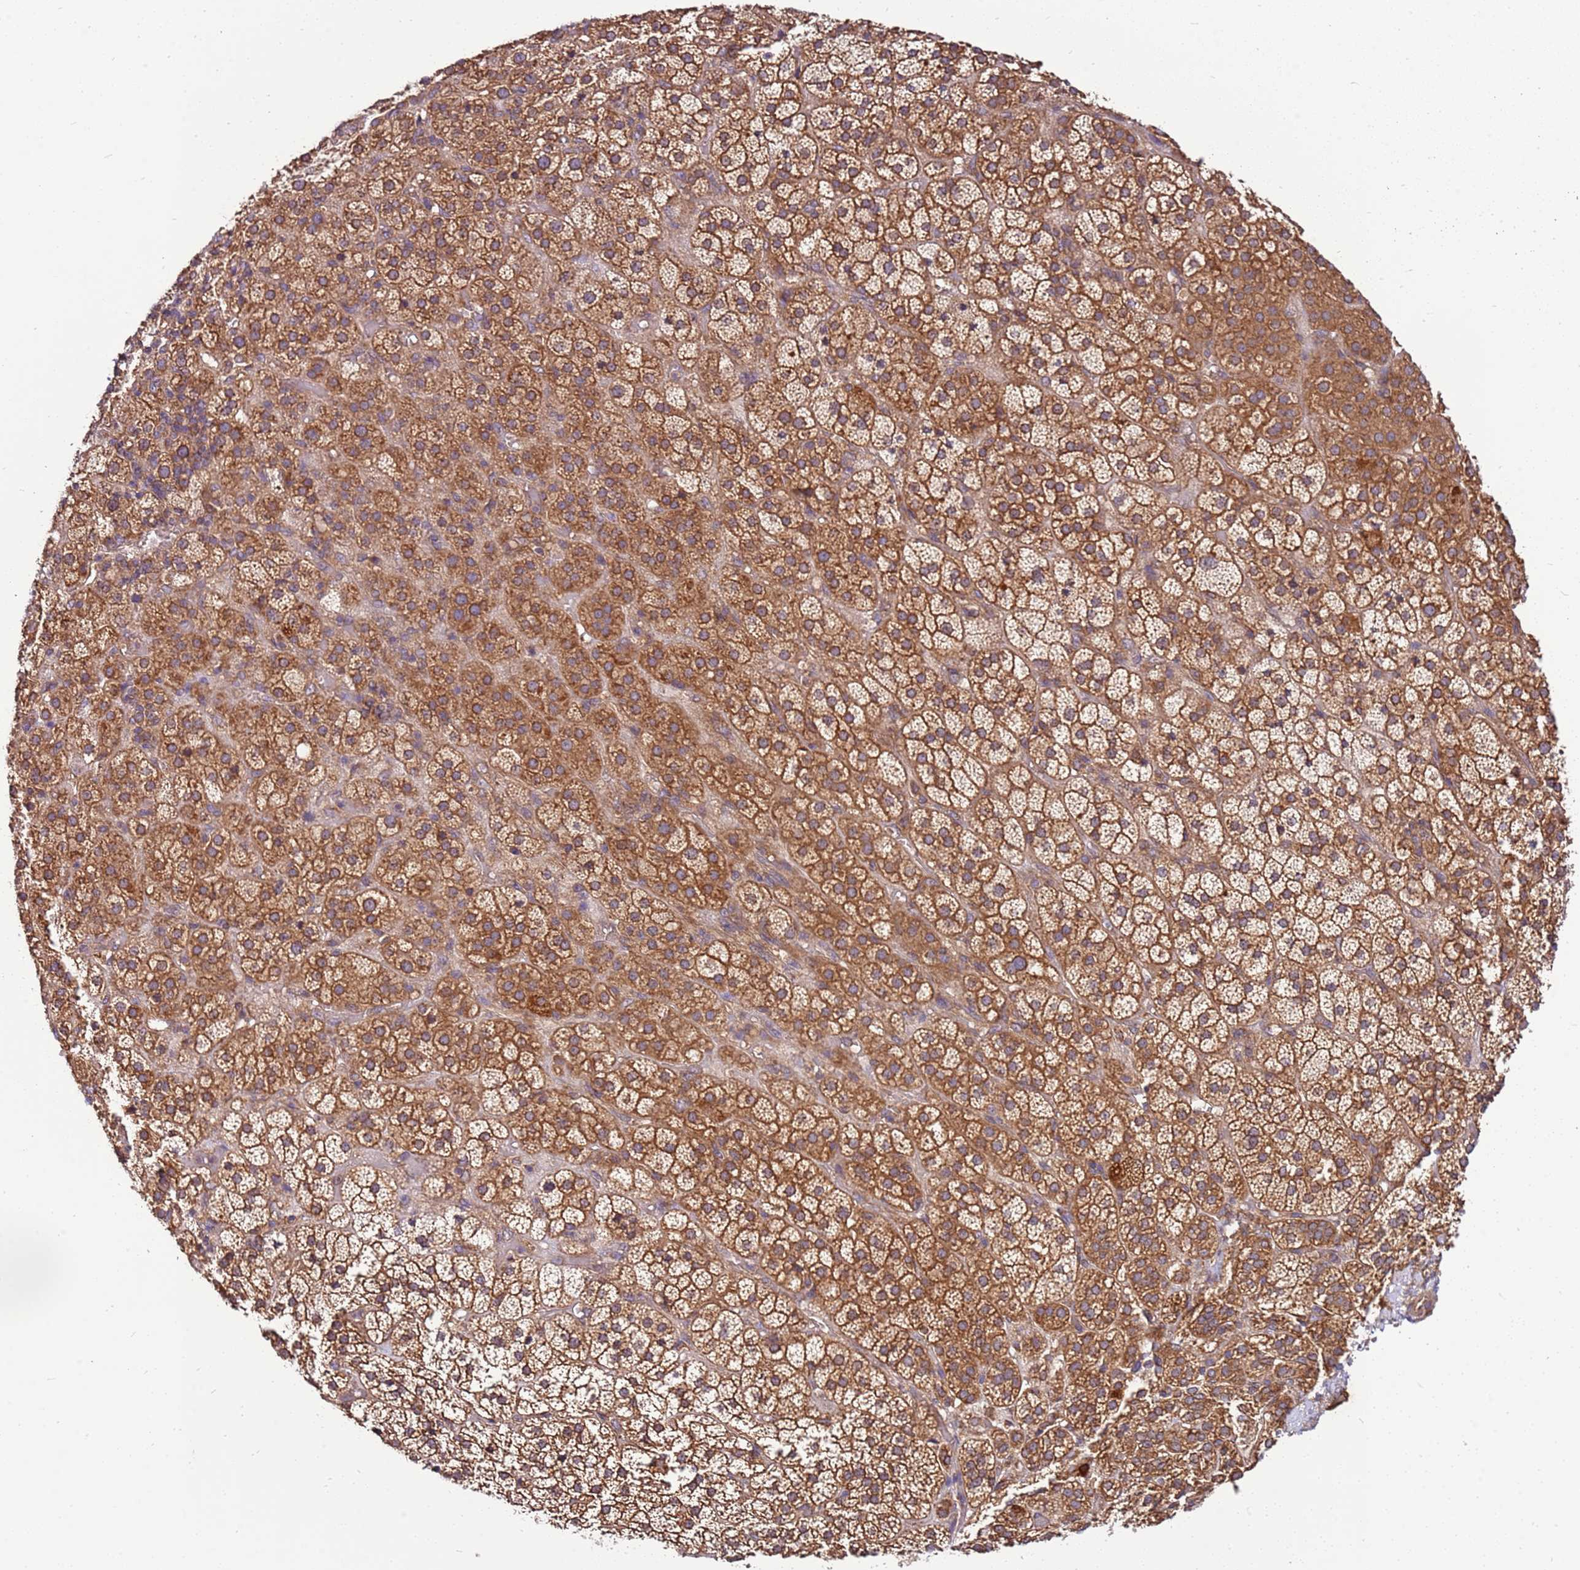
{"staining": {"intensity": "moderate", "quantity": ">75%", "location": "cytoplasmic/membranous"}, "tissue": "adrenal gland", "cell_type": "Glandular cells", "image_type": "normal", "snomed": [{"axis": "morphology", "description": "Normal tissue, NOS"}, {"axis": "topography", "description": "Adrenal gland"}], "caption": "Adrenal gland stained with DAB (3,3'-diaminobenzidine) immunohistochemistry exhibits medium levels of moderate cytoplasmic/membranous positivity in approximately >75% of glandular cells. (Brightfield microscopy of DAB IHC at high magnification).", "gene": "SLC44A5", "patient": {"sex": "female", "age": 70}}